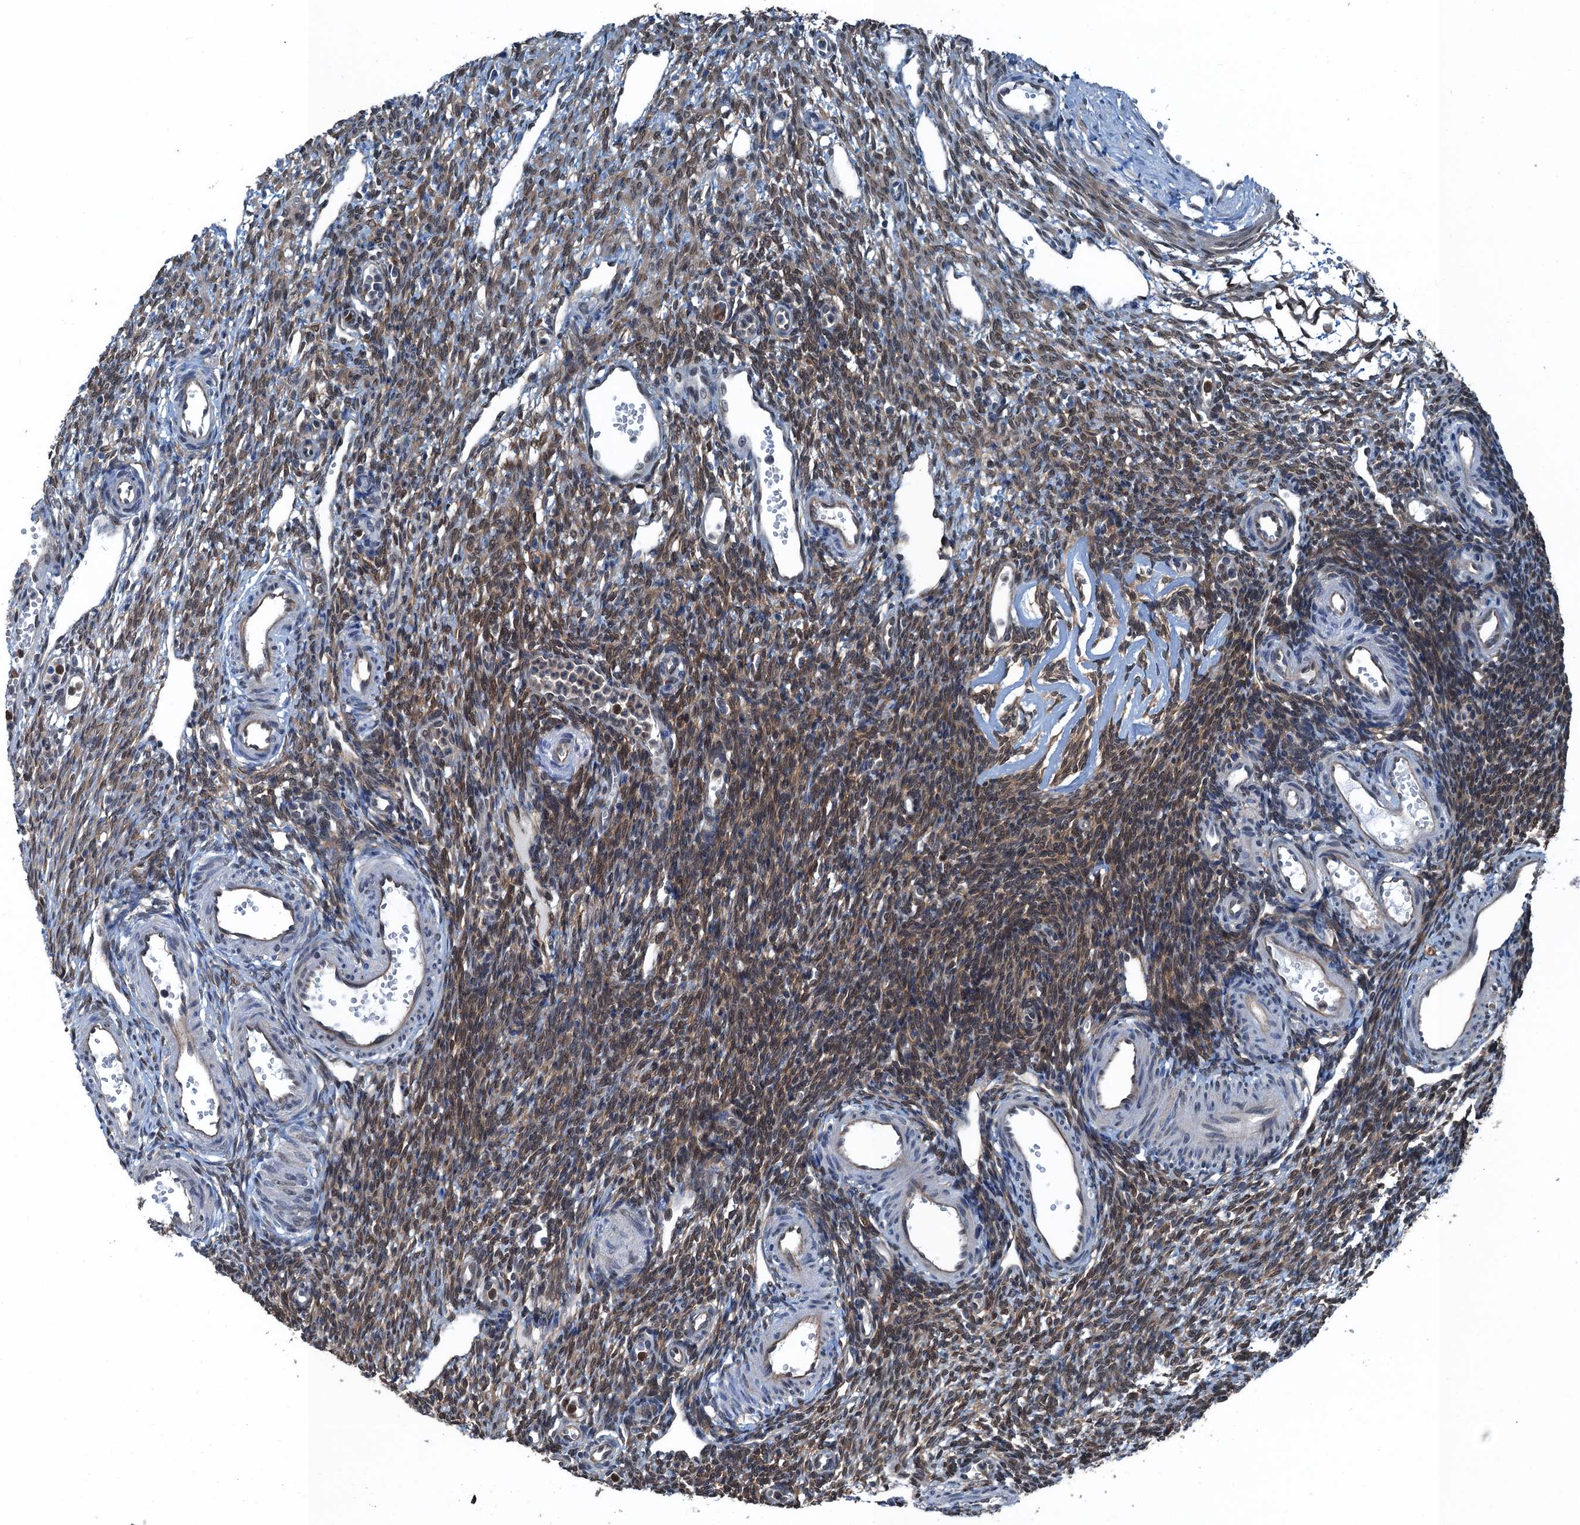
{"staining": {"intensity": "moderate", "quantity": ">75%", "location": "cytoplasmic/membranous"}, "tissue": "ovary", "cell_type": "Follicle cells", "image_type": "normal", "snomed": [{"axis": "morphology", "description": "Normal tissue, NOS"}, {"axis": "morphology", "description": "Cyst, NOS"}, {"axis": "topography", "description": "Ovary"}], "caption": "Human ovary stained for a protein (brown) reveals moderate cytoplasmic/membranous positive expression in about >75% of follicle cells.", "gene": "RNH1", "patient": {"sex": "female", "age": 33}}